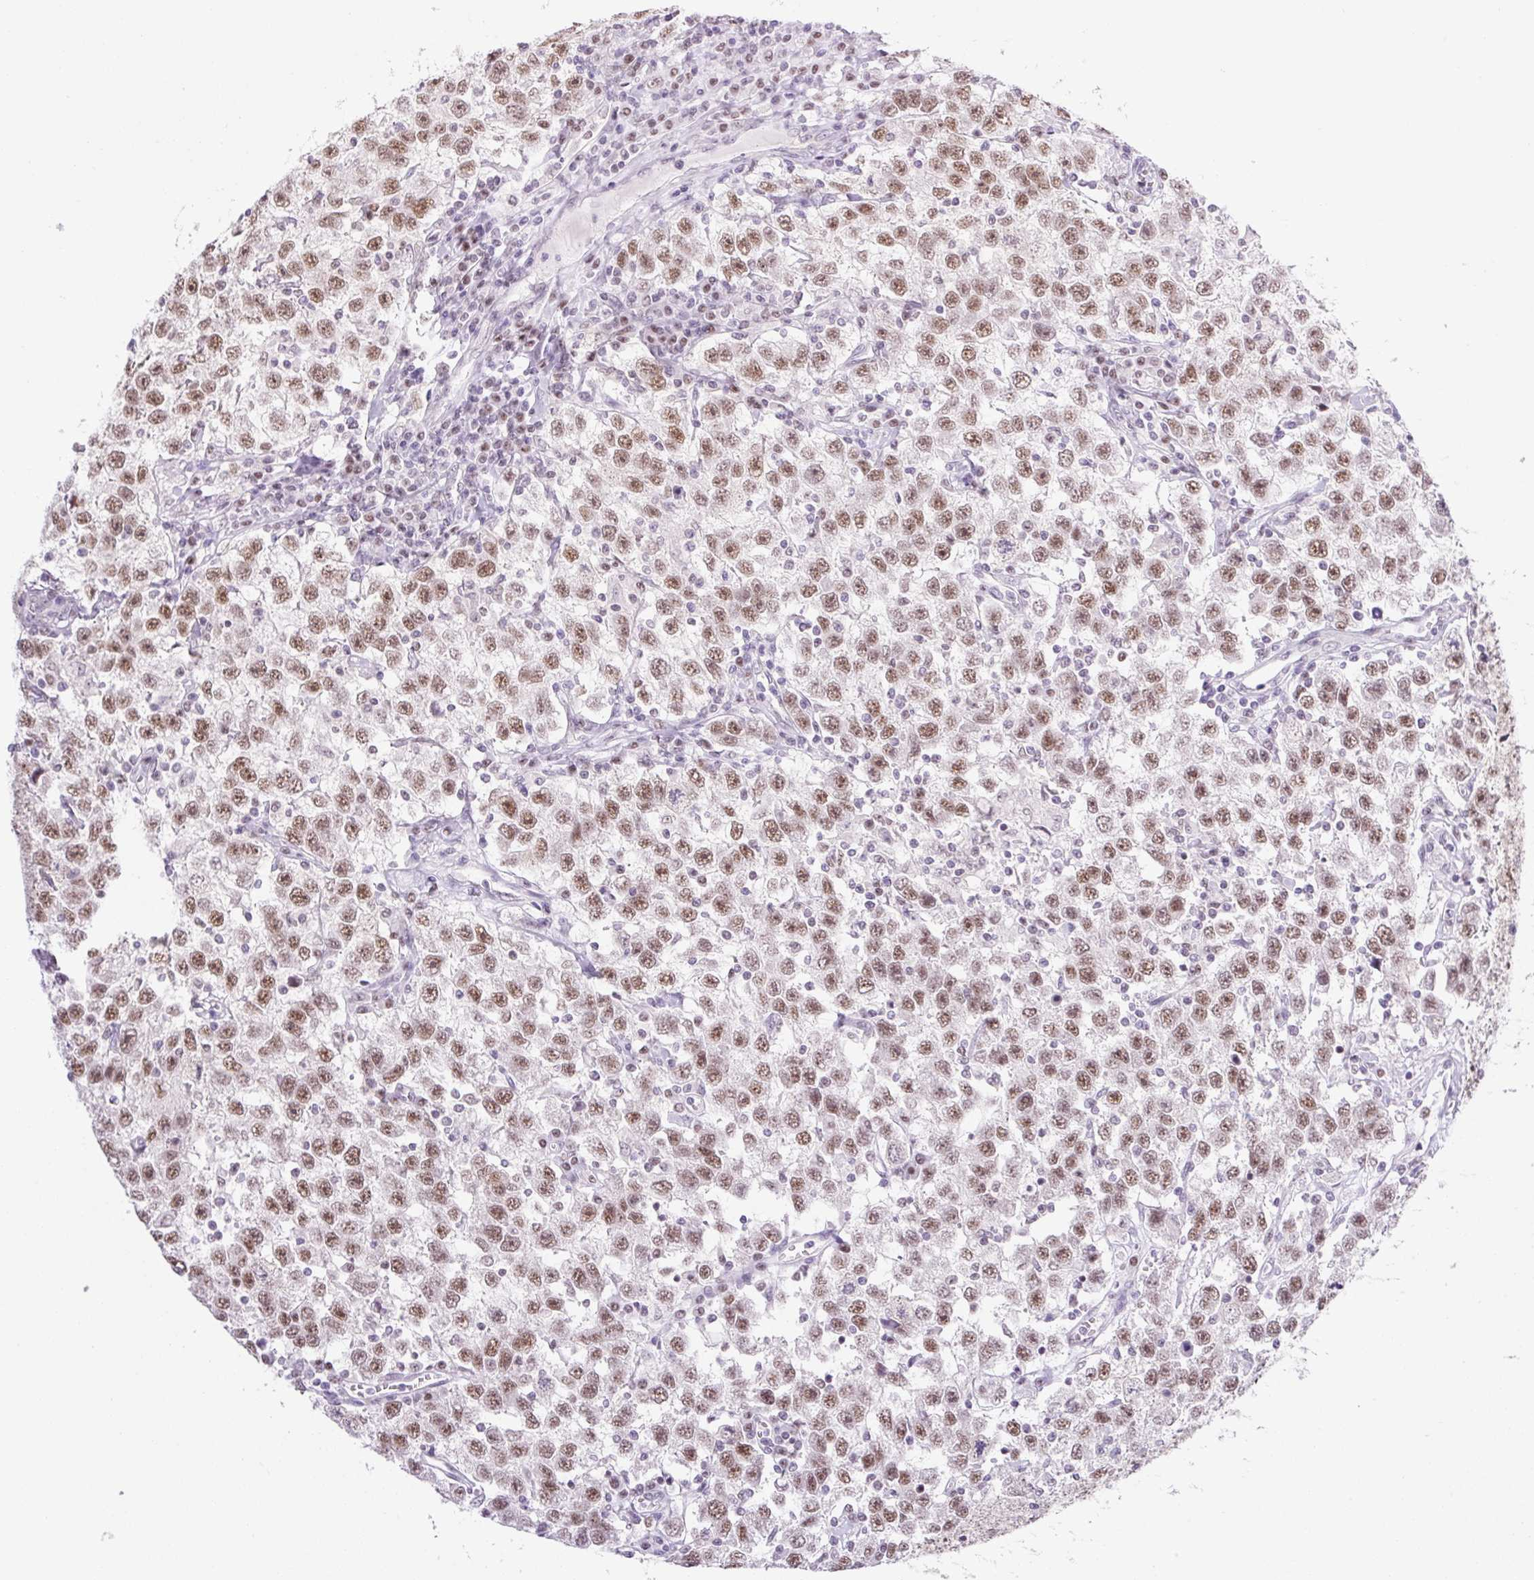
{"staining": {"intensity": "moderate", "quantity": ">75%", "location": "nuclear"}, "tissue": "testis cancer", "cell_type": "Tumor cells", "image_type": "cancer", "snomed": [{"axis": "morphology", "description": "Seminoma, NOS"}, {"axis": "topography", "description": "Testis"}], "caption": "Protein expression analysis of testis seminoma reveals moderate nuclear staining in about >75% of tumor cells.", "gene": "TLE3", "patient": {"sex": "male", "age": 41}}